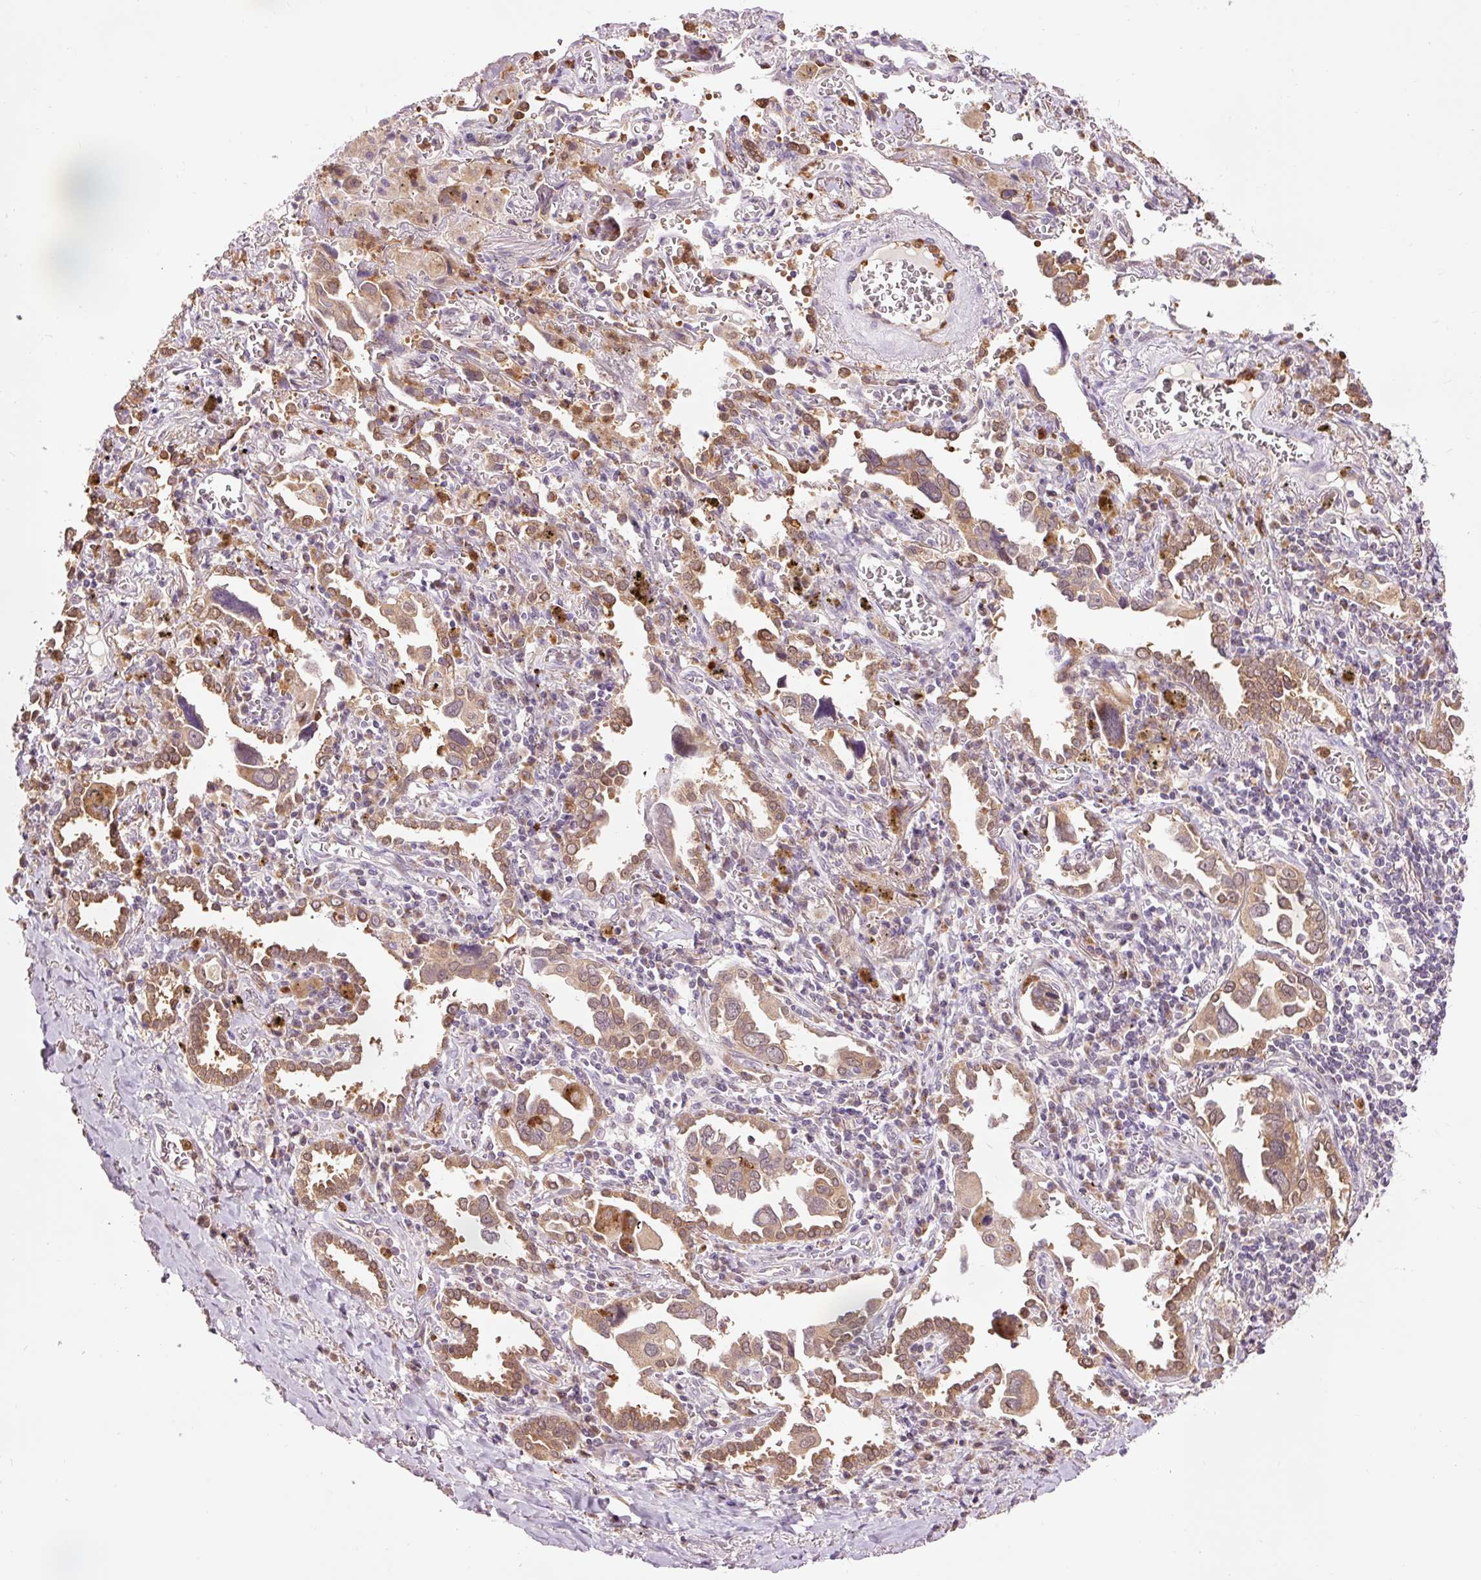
{"staining": {"intensity": "moderate", "quantity": "25%-75%", "location": "cytoplasmic/membranous"}, "tissue": "lung cancer", "cell_type": "Tumor cells", "image_type": "cancer", "snomed": [{"axis": "morphology", "description": "Adenocarcinoma, NOS"}, {"axis": "topography", "description": "Lung"}], "caption": "High-magnification brightfield microscopy of adenocarcinoma (lung) stained with DAB (3,3'-diaminobenzidine) (brown) and counterstained with hematoxylin (blue). tumor cells exhibit moderate cytoplasmic/membranous staining is identified in about25%-75% of cells.", "gene": "PRDX5", "patient": {"sex": "male", "age": 76}}